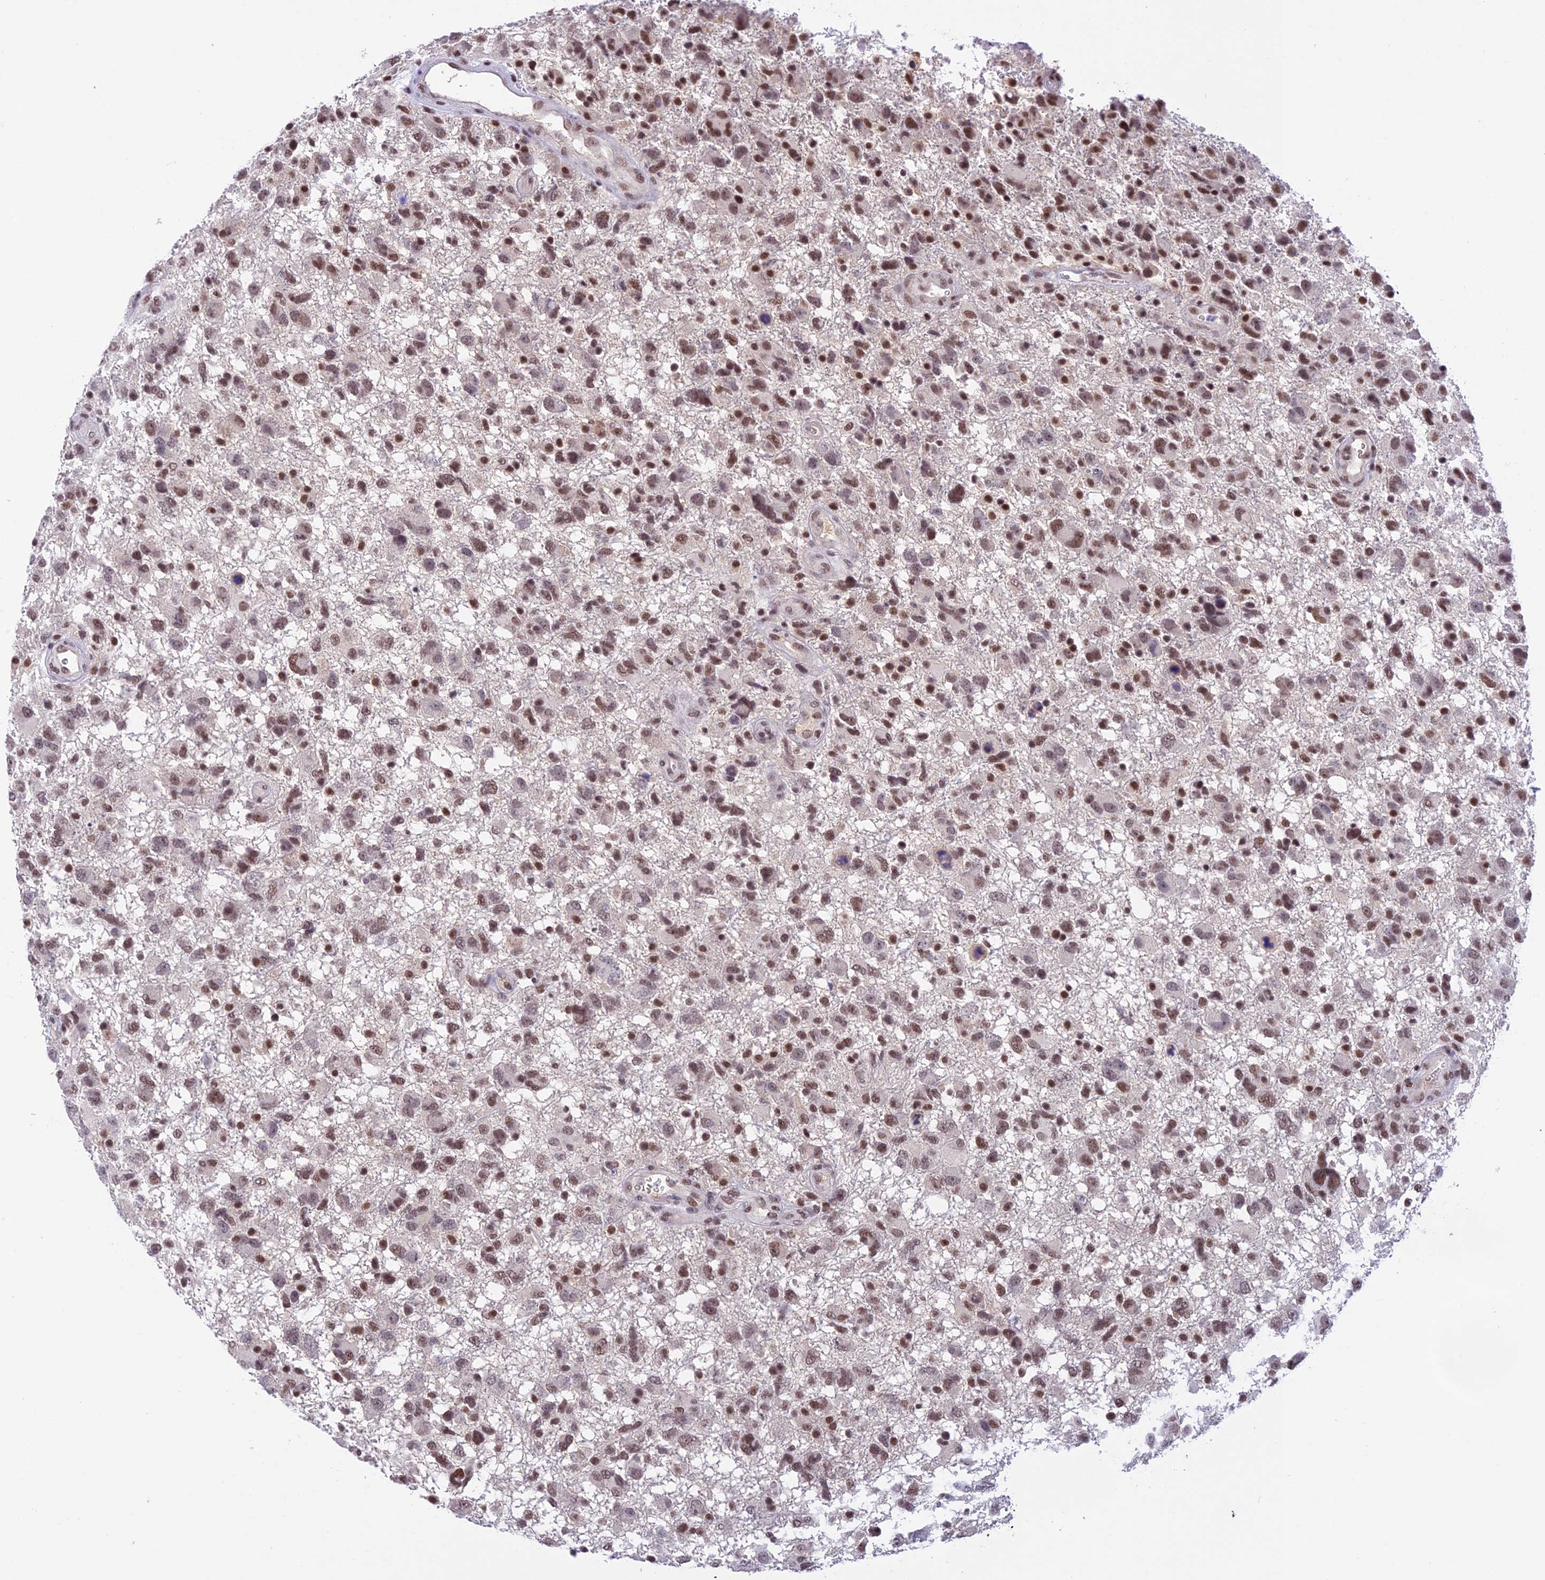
{"staining": {"intensity": "moderate", "quantity": ">75%", "location": "nuclear"}, "tissue": "glioma", "cell_type": "Tumor cells", "image_type": "cancer", "snomed": [{"axis": "morphology", "description": "Glioma, malignant, High grade"}, {"axis": "topography", "description": "Brain"}], "caption": "High-grade glioma (malignant) tissue shows moderate nuclear staining in approximately >75% of tumor cells", "gene": "THAP11", "patient": {"sex": "male", "age": 61}}